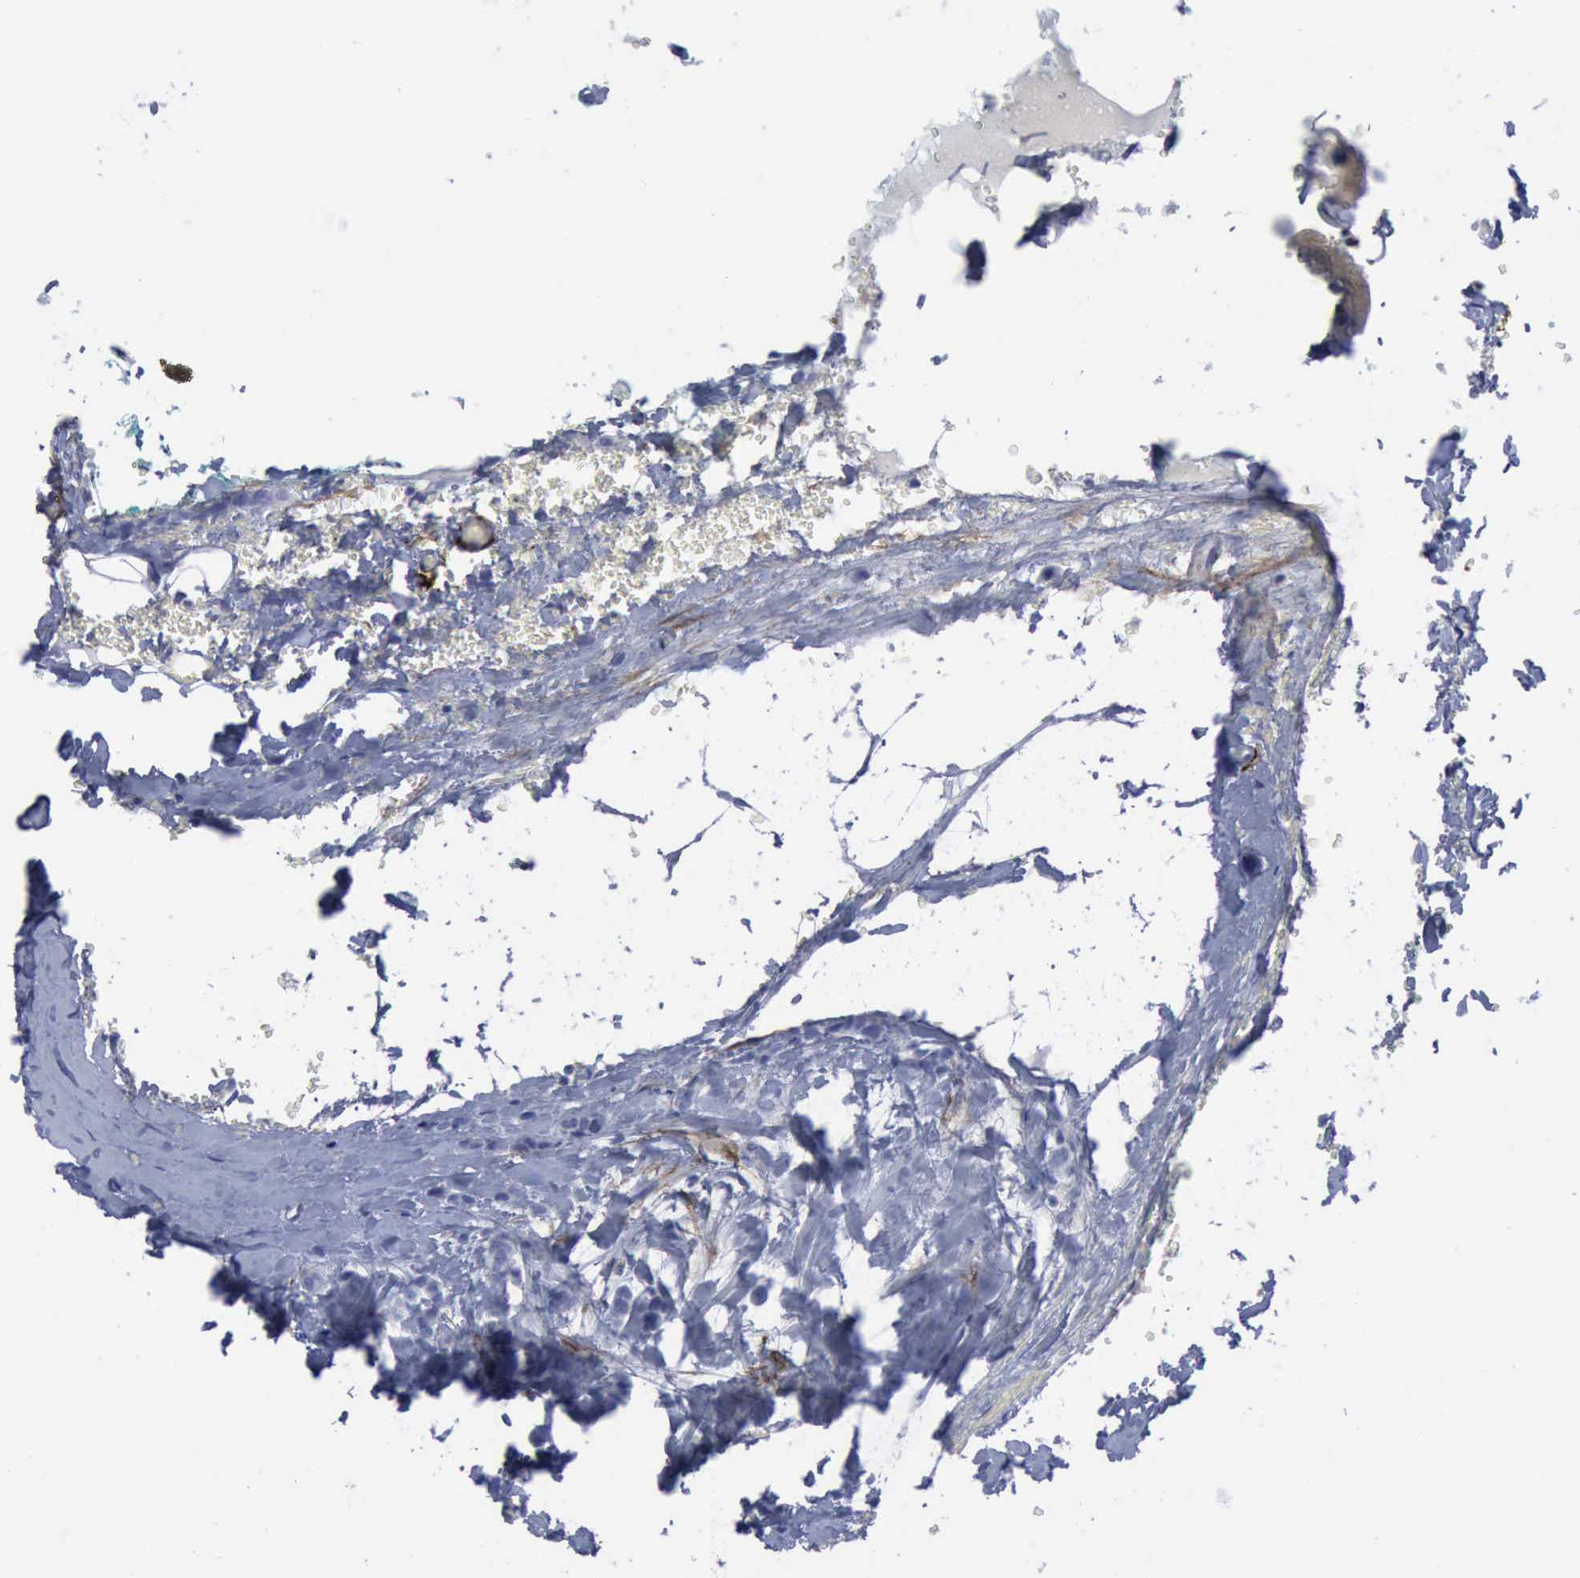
{"staining": {"intensity": "negative", "quantity": "none", "location": "none"}, "tissue": "breast cancer", "cell_type": "Tumor cells", "image_type": "cancer", "snomed": [{"axis": "morphology", "description": "Lobular carcinoma"}, {"axis": "topography", "description": "Breast"}], "caption": "High magnification brightfield microscopy of breast lobular carcinoma stained with DAB (3,3'-diaminobenzidine) (brown) and counterstained with hematoxylin (blue): tumor cells show no significant expression.", "gene": "NGFR", "patient": {"sex": "female", "age": 60}}